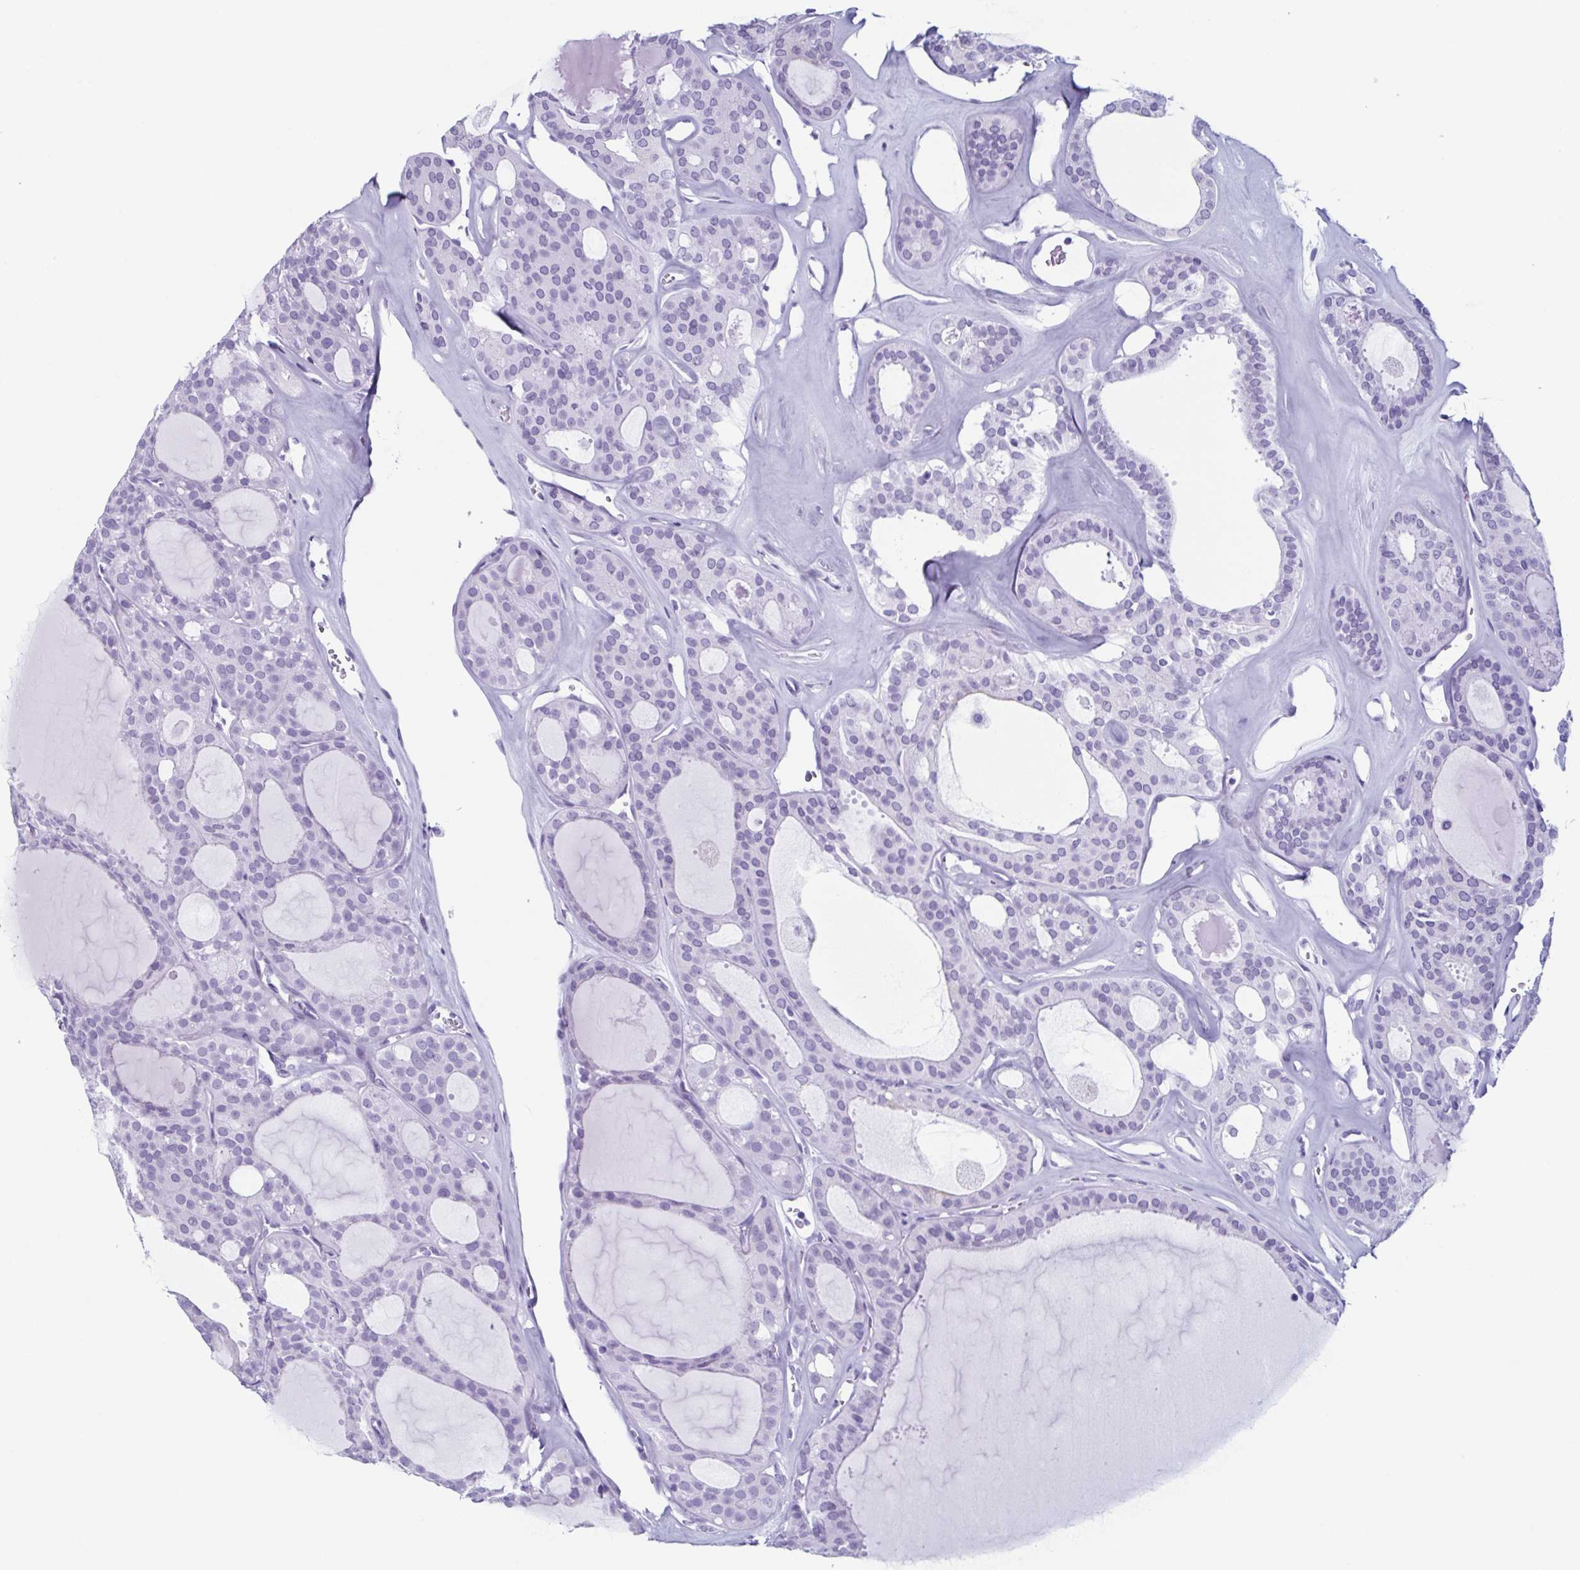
{"staining": {"intensity": "negative", "quantity": "none", "location": "none"}, "tissue": "thyroid cancer", "cell_type": "Tumor cells", "image_type": "cancer", "snomed": [{"axis": "morphology", "description": "Follicular adenoma carcinoma, NOS"}, {"axis": "topography", "description": "Thyroid gland"}], "caption": "High magnification brightfield microscopy of thyroid cancer (follicular adenoma carcinoma) stained with DAB (brown) and counterstained with hematoxylin (blue): tumor cells show no significant expression.", "gene": "ENKUR", "patient": {"sex": "male", "age": 75}}